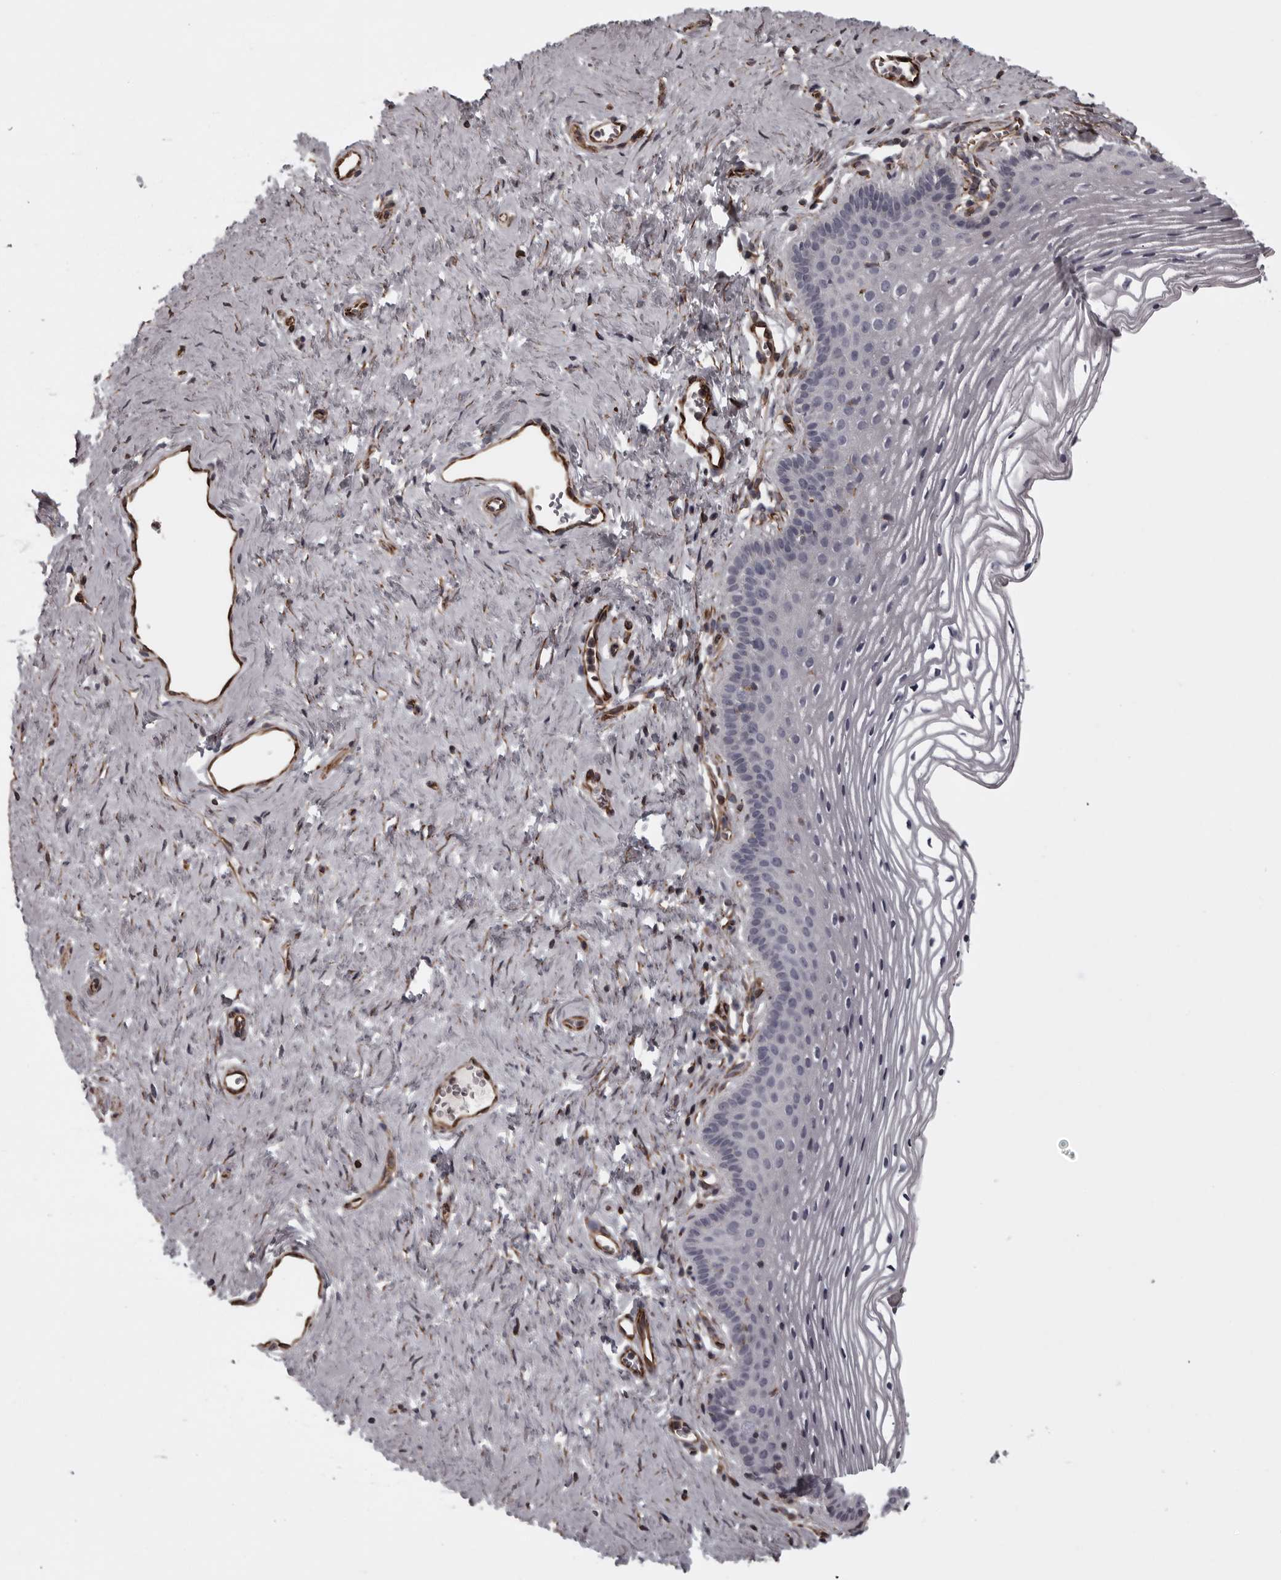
{"staining": {"intensity": "negative", "quantity": "none", "location": "none"}, "tissue": "vagina", "cell_type": "Squamous epithelial cells", "image_type": "normal", "snomed": [{"axis": "morphology", "description": "Normal tissue, NOS"}, {"axis": "topography", "description": "Vagina"}], "caption": "An immunohistochemistry micrograph of normal vagina is shown. There is no staining in squamous epithelial cells of vagina. Brightfield microscopy of immunohistochemistry stained with DAB (3,3'-diaminobenzidine) (brown) and hematoxylin (blue), captured at high magnification.", "gene": "FAAP100", "patient": {"sex": "female", "age": 32}}